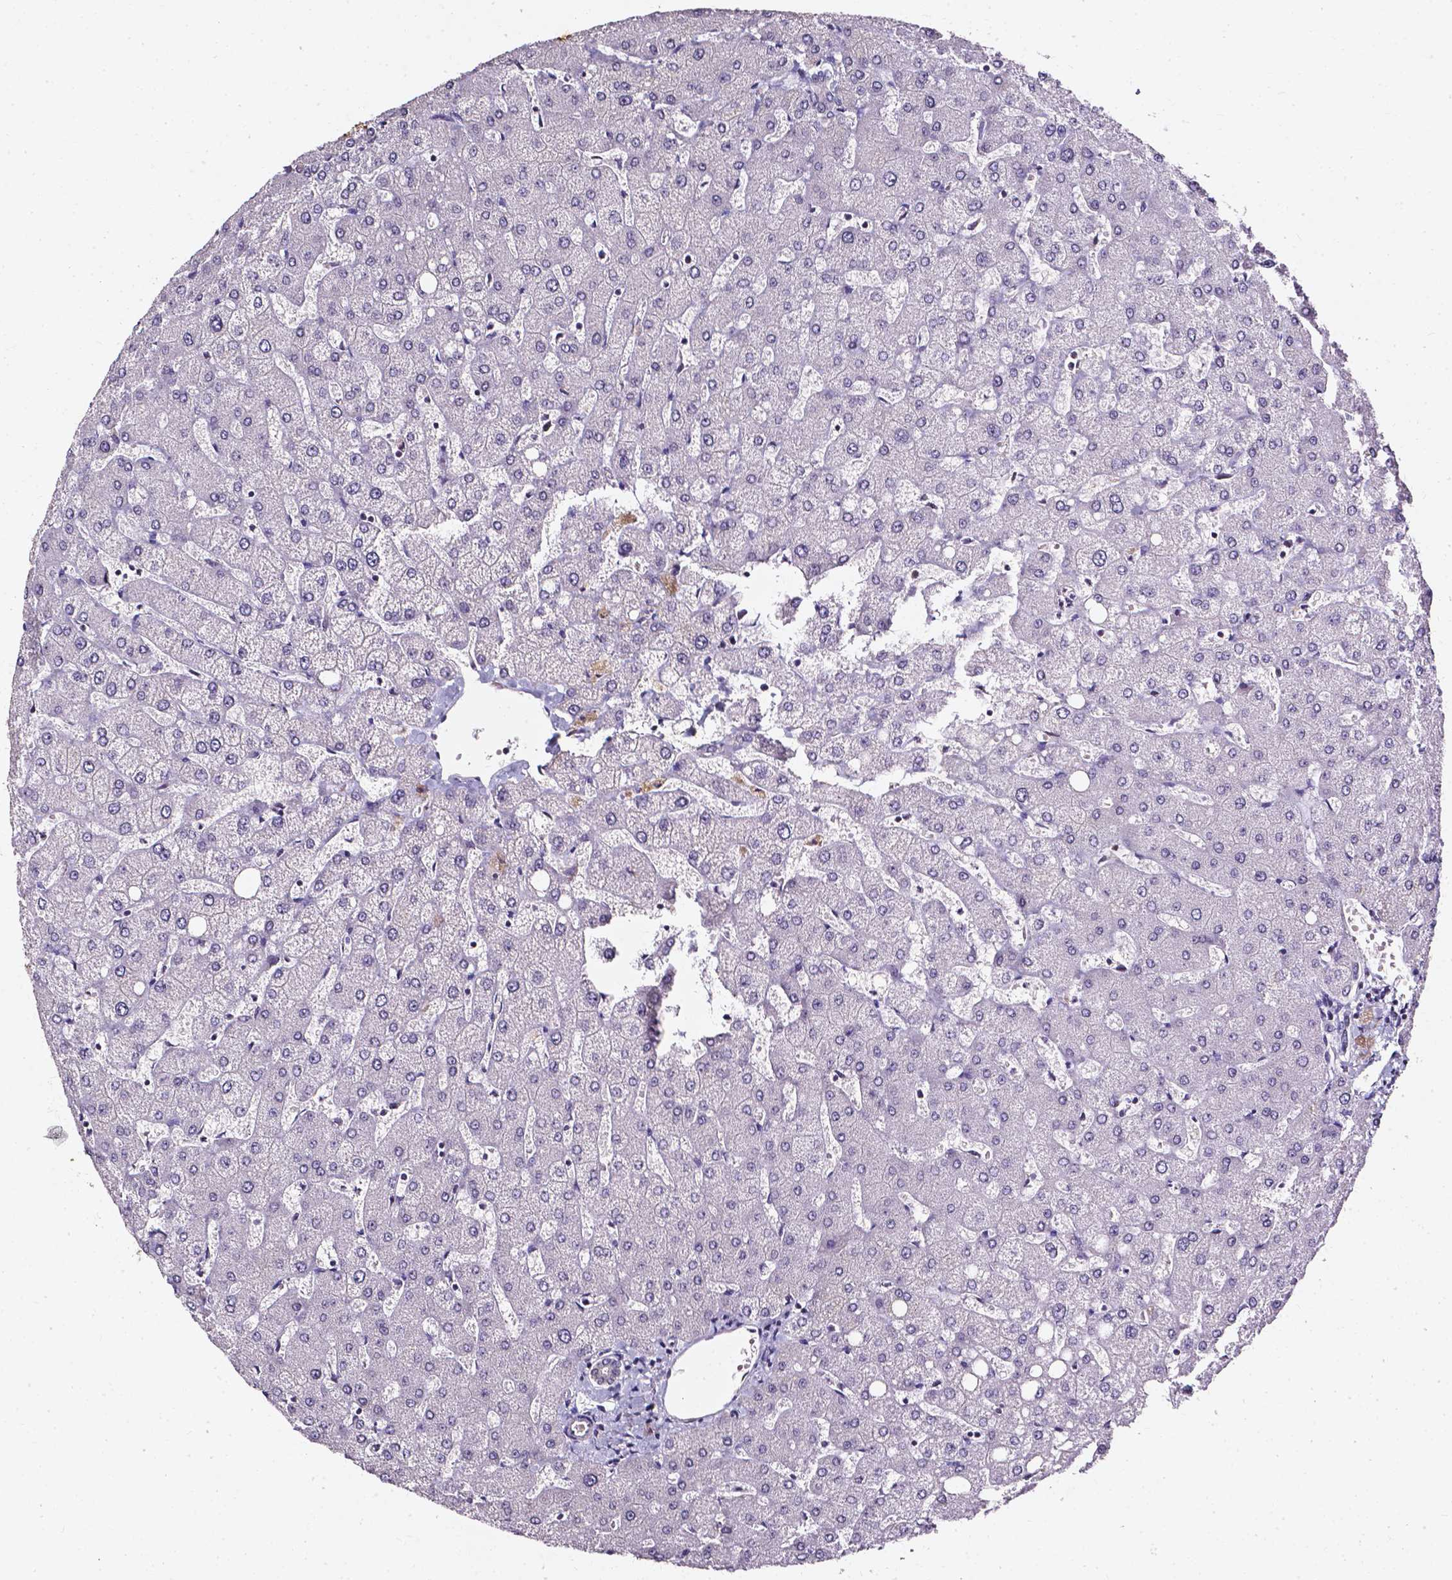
{"staining": {"intensity": "moderate", "quantity": "25%-75%", "location": "cytoplasmic/membranous"}, "tissue": "liver", "cell_type": "Cholangiocytes", "image_type": "normal", "snomed": [{"axis": "morphology", "description": "Normal tissue, NOS"}, {"axis": "topography", "description": "Liver"}], "caption": "An immunohistochemistry image of normal tissue is shown. Protein staining in brown labels moderate cytoplasmic/membranous positivity in liver within cholangiocytes.", "gene": "AKR1B10", "patient": {"sex": "female", "age": 54}}